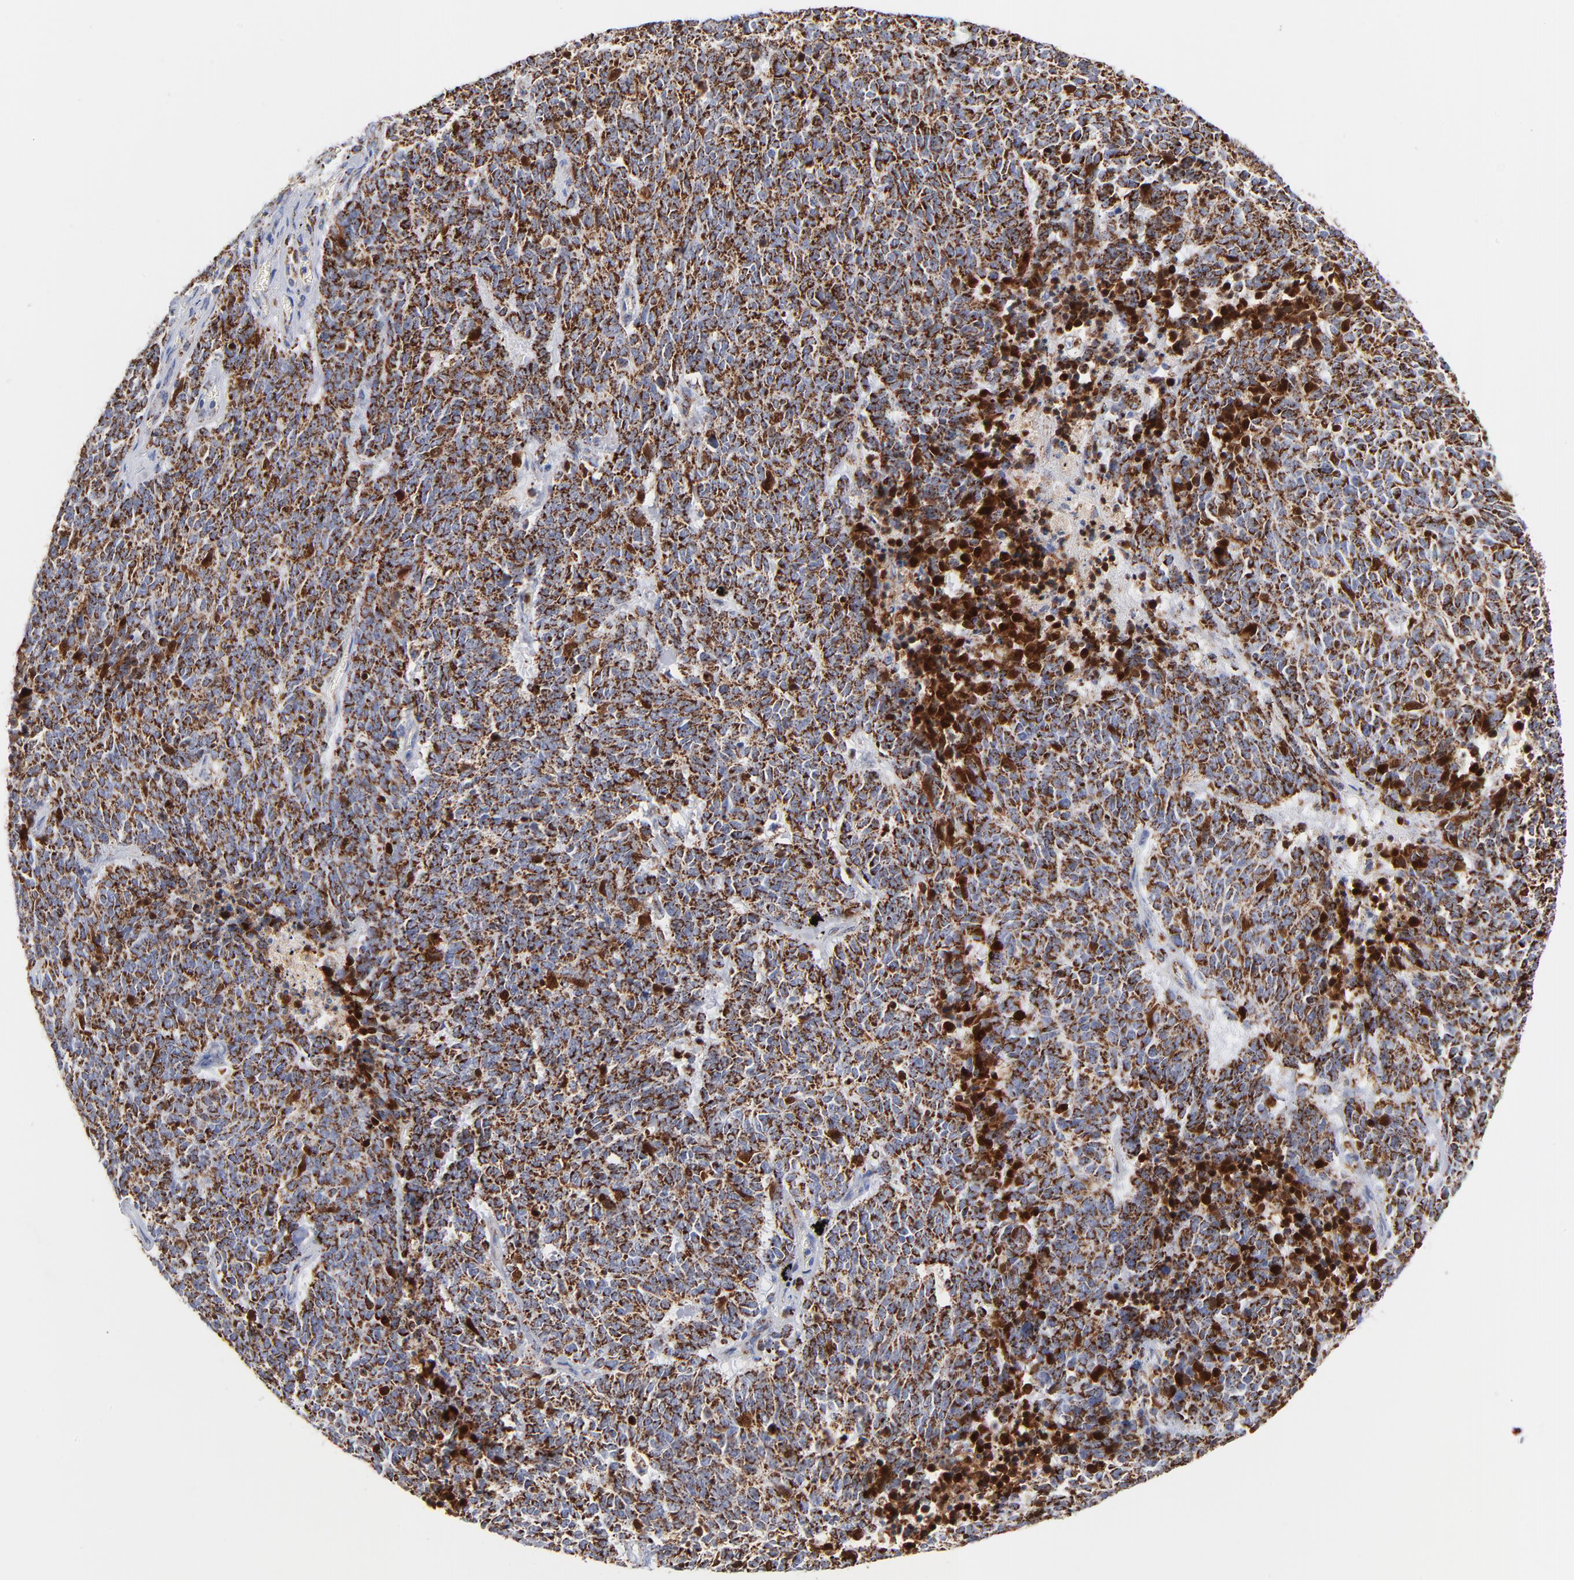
{"staining": {"intensity": "strong", "quantity": ">75%", "location": "cytoplasmic/membranous"}, "tissue": "lung cancer", "cell_type": "Tumor cells", "image_type": "cancer", "snomed": [{"axis": "morphology", "description": "Neoplasm, malignant, NOS"}, {"axis": "topography", "description": "Lung"}], "caption": "Human lung cancer (neoplasm (malignant)) stained with a brown dye shows strong cytoplasmic/membranous positive positivity in about >75% of tumor cells.", "gene": "DIABLO", "patient": {"sex": "female", "age": 58}}